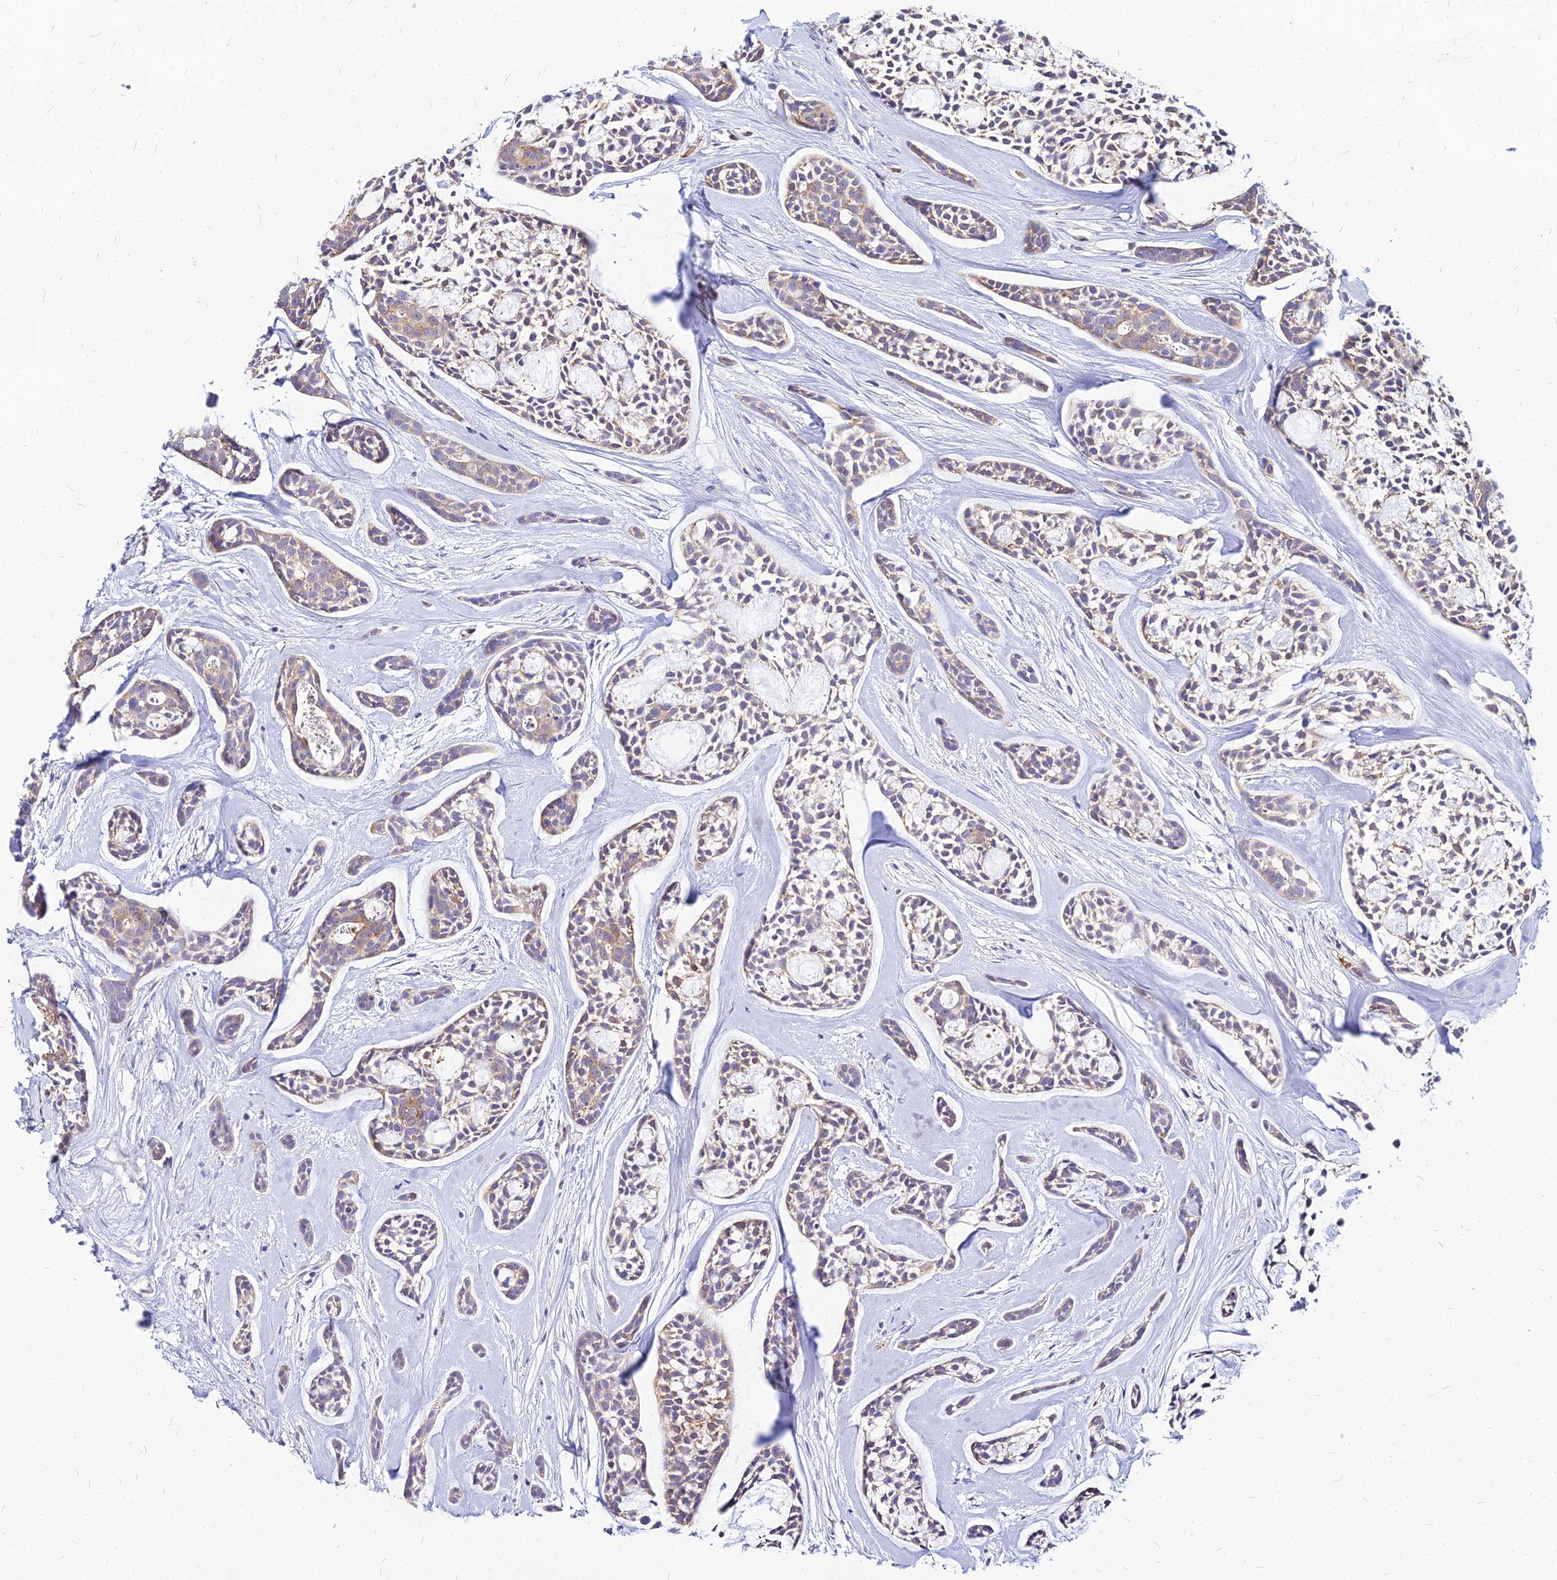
{"staining": {"intensity": "weak", "quantity": "25%-75%", "location": "cytoplasmic/membranous"}, "tissue": "head and neck cancer", "cell_type": "Tumor cells", "image_type": "cancer", "snomed": [{"axis": "morphology", "description": "Adenocarcinoma, NOS"}, {"axis": "topography", "description": "Subcutis"}, {"axis": "topography", "description": "Head-Neck"}], "caption": "Immunohistochemistry (IHC) of human adenocarcinoma (head and neck) exhibits low levels of weak cytoplasmic/membranous staining in about 25%-75% of tumor cells.", "gene": "ACSM6", "patient": {"sex": "female", "age": 73}}